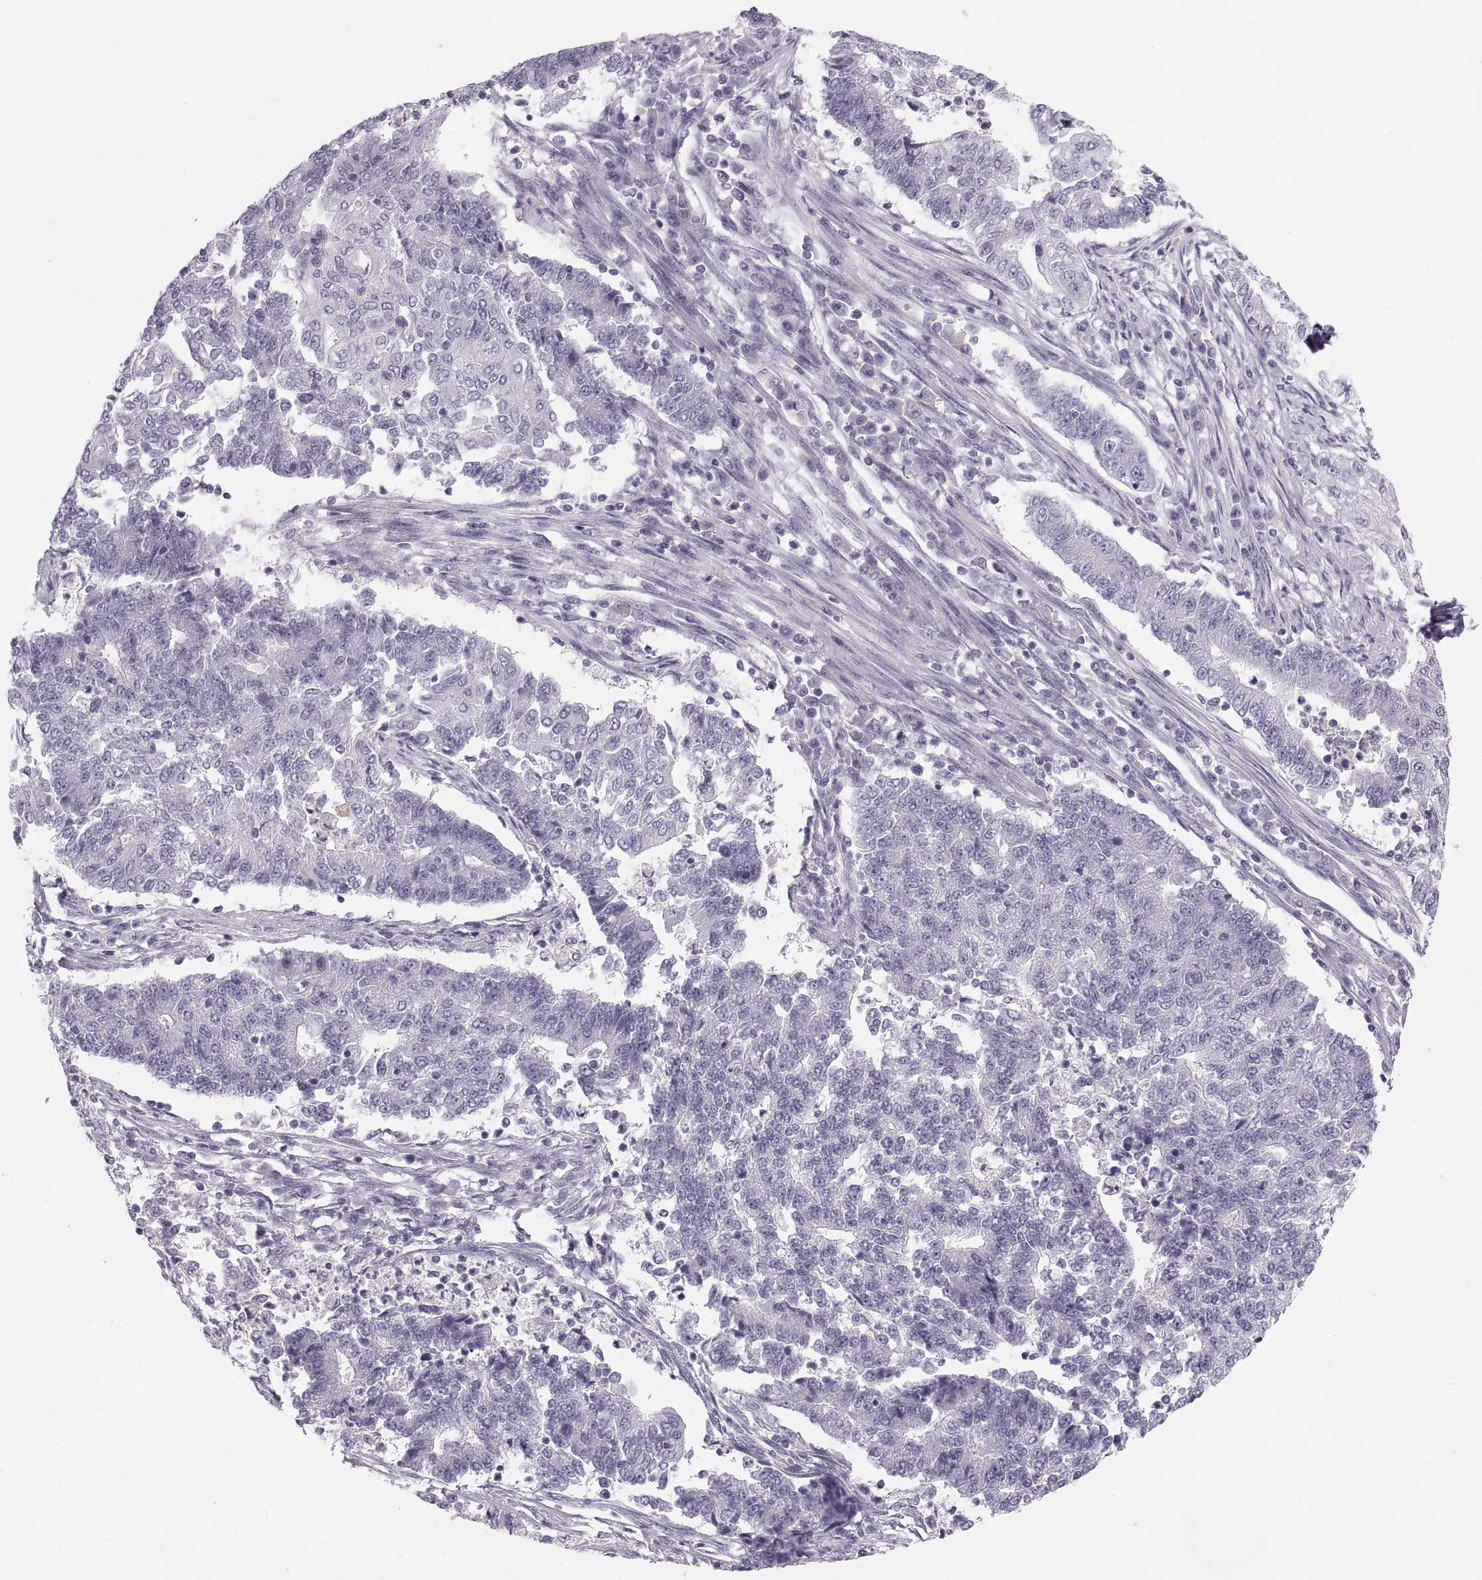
{"staining": {"intensity": "negative", "quantity": "none", "location": "none"}, "tissue": "endometrial cancer", "cell_type": "Tumor cells", "image_type": "cancer", "snomed": [{"axis": "morphology", "description": "Adenocarcinoma, NOS"}, {"axis": "topography", "description": "Uterus"}, {"axis": "topography", "description": "Endometrium"}], "caption": "Micrograph shows no significant protein expression in tumor cells of endometrial cancer. Nuclei are stained in blue.", "gene": "SLC22A6", "patient": {"sex": "female", "age": 54}}